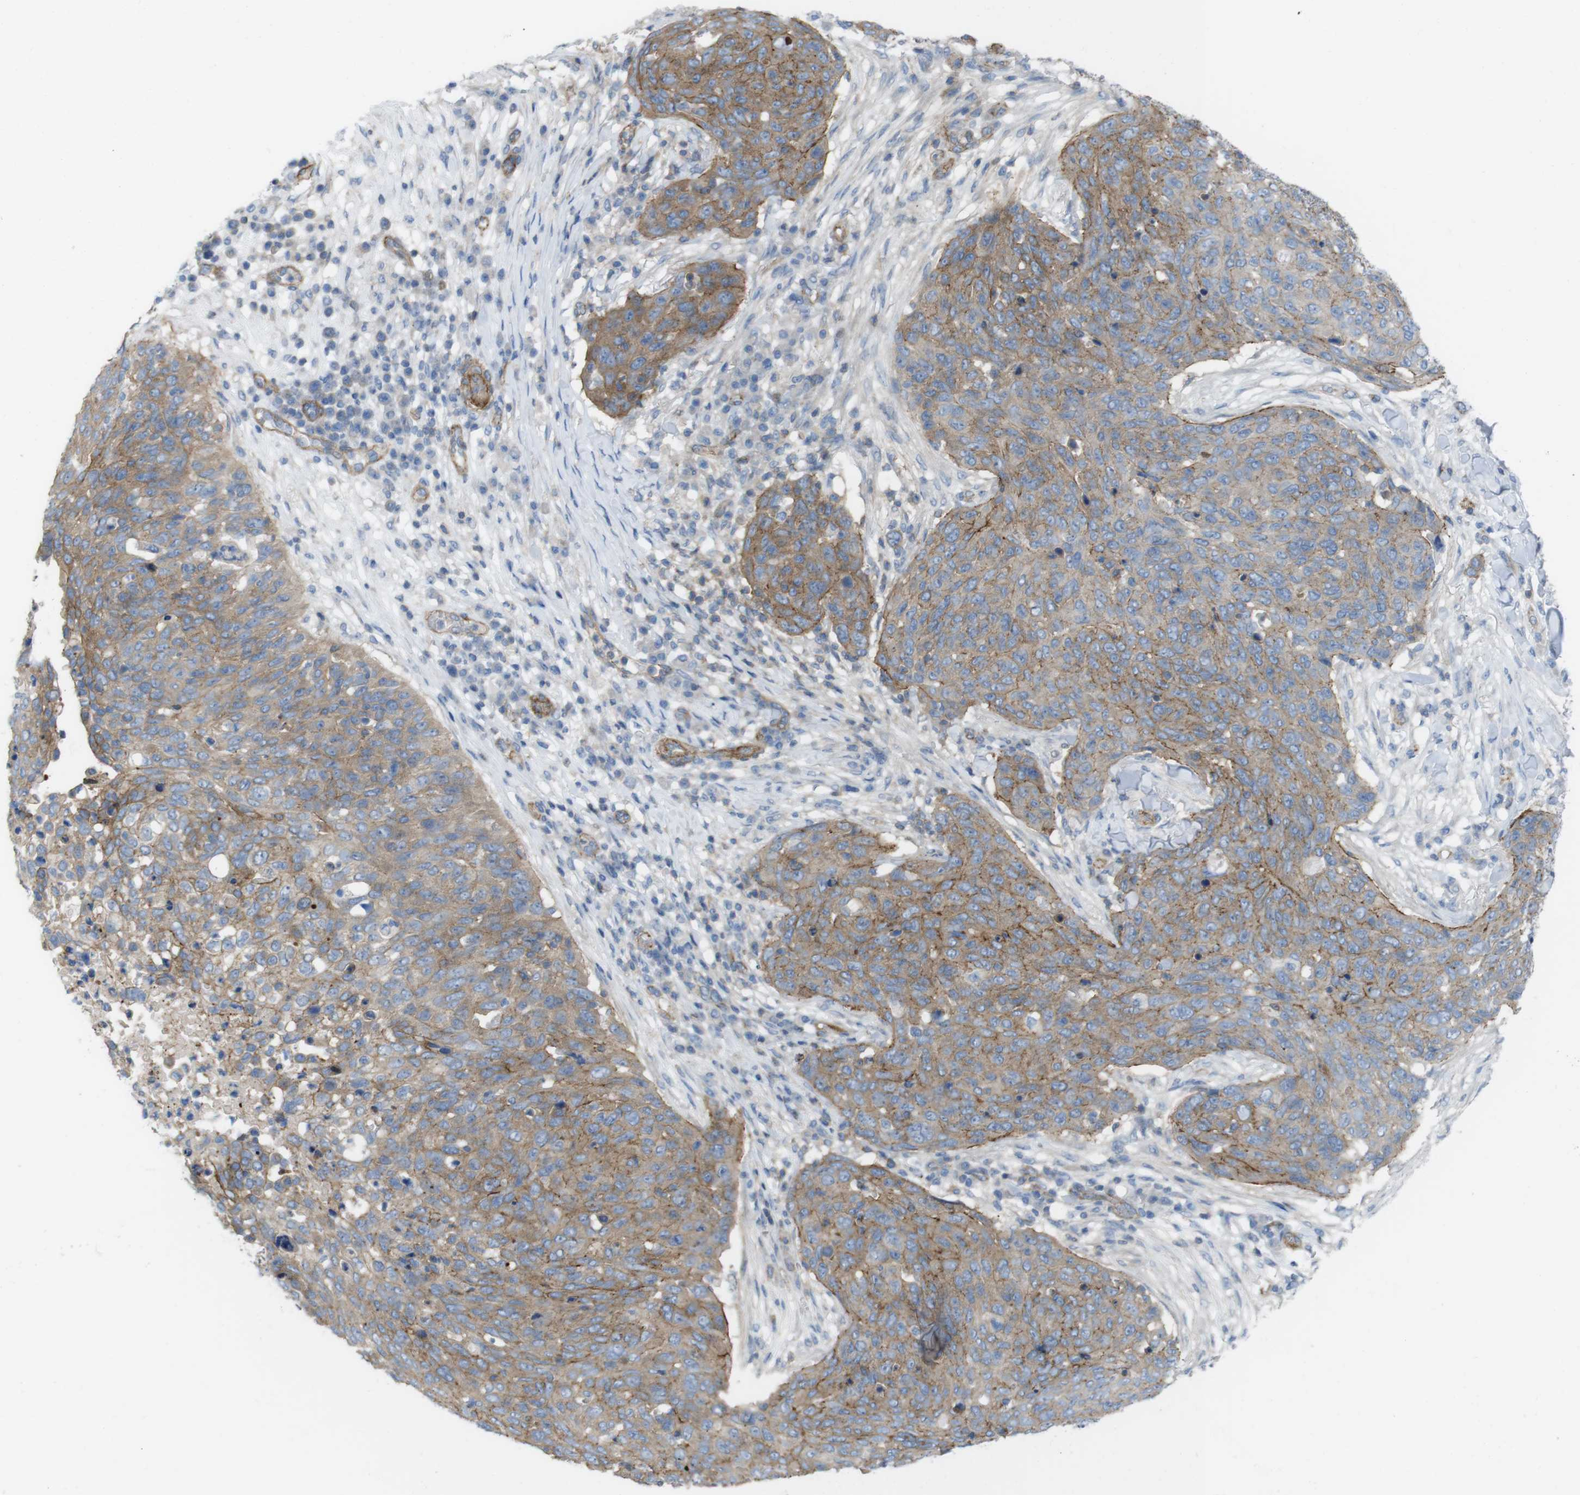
{"staining": {"intensity": "moderate", "quantity": ">75%", "location": "cytoplasmic/membranous"}, "tissue": "skin cancer", "cell_type": "Tumor cells", "image_type": "cancer", "snomed": [{"axis": "morphology", "description": "Squamous cell carcinoma in situ, NOS"}, {"axis": "morphology", "description": "Squamous cell carcinoma, NOS"}, {"axis": "topography", "description": "Skin"}], "caption": "Protein analysis of skin cancer tissue demonstrates moderate cytoplasmic/membranous positivity in approximately >75% of tumor cells.", "gene": "PREX2", "patient": {"sex": "male", "age": 93}}